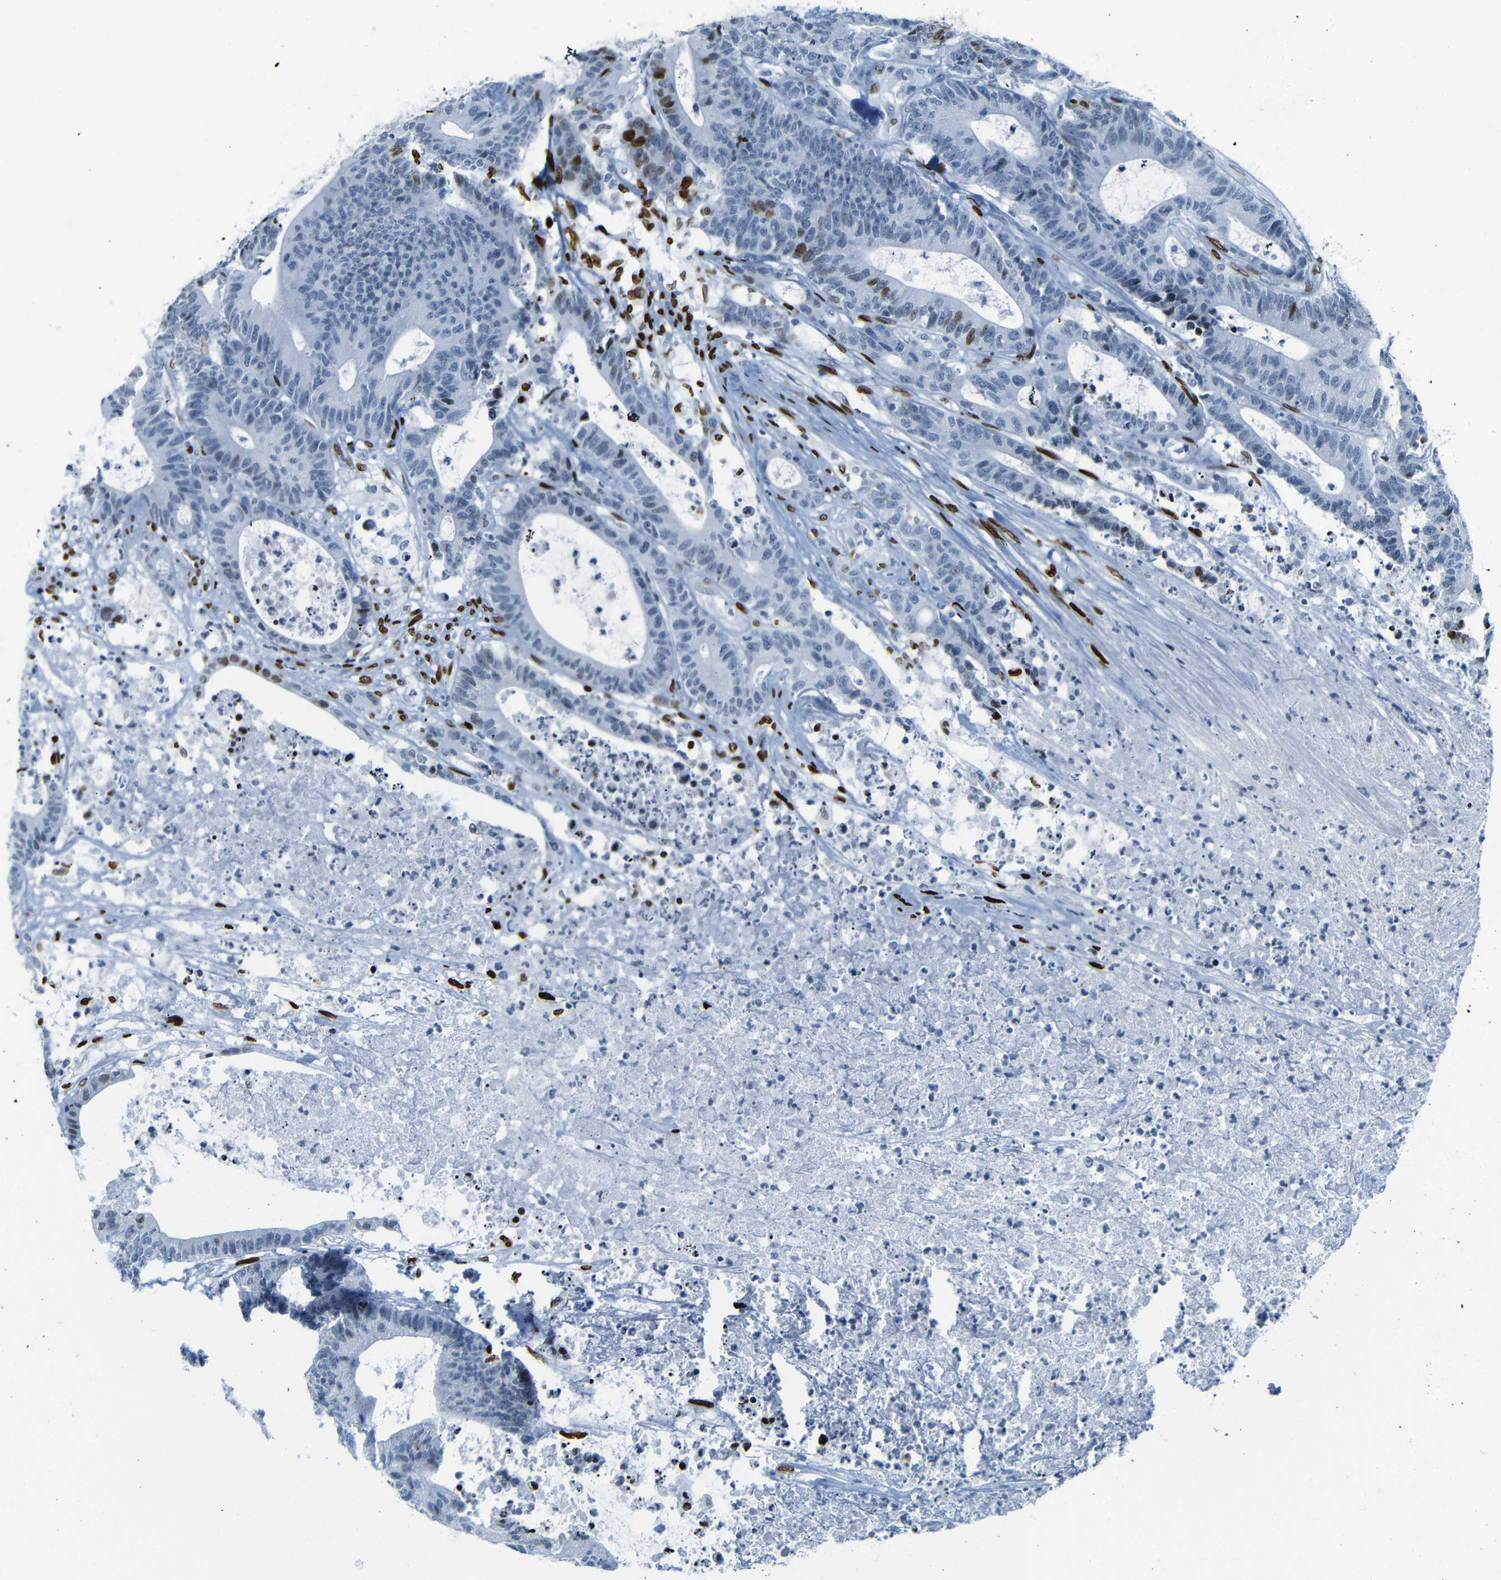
{"staining": {"intensity": "negative", "quantity": "none", "location": "none"}, "tissue": "colorectal cancer", "cell_type": "Tumor cells", "image_type": "cancer", "snomed": [{"axis": "morphology", "description": "Adenocarcinoma, NOS"}, {"axis": "topography", "description": "Colon"}], "caption": "This is a micrograph of immunohistochemistry (IHC) staining of adenocarcinoma (colorectal), which shows no expression in tumor cells.", "gene": "NPIPB15", "patient": {"sex": "female", "age": 84}}